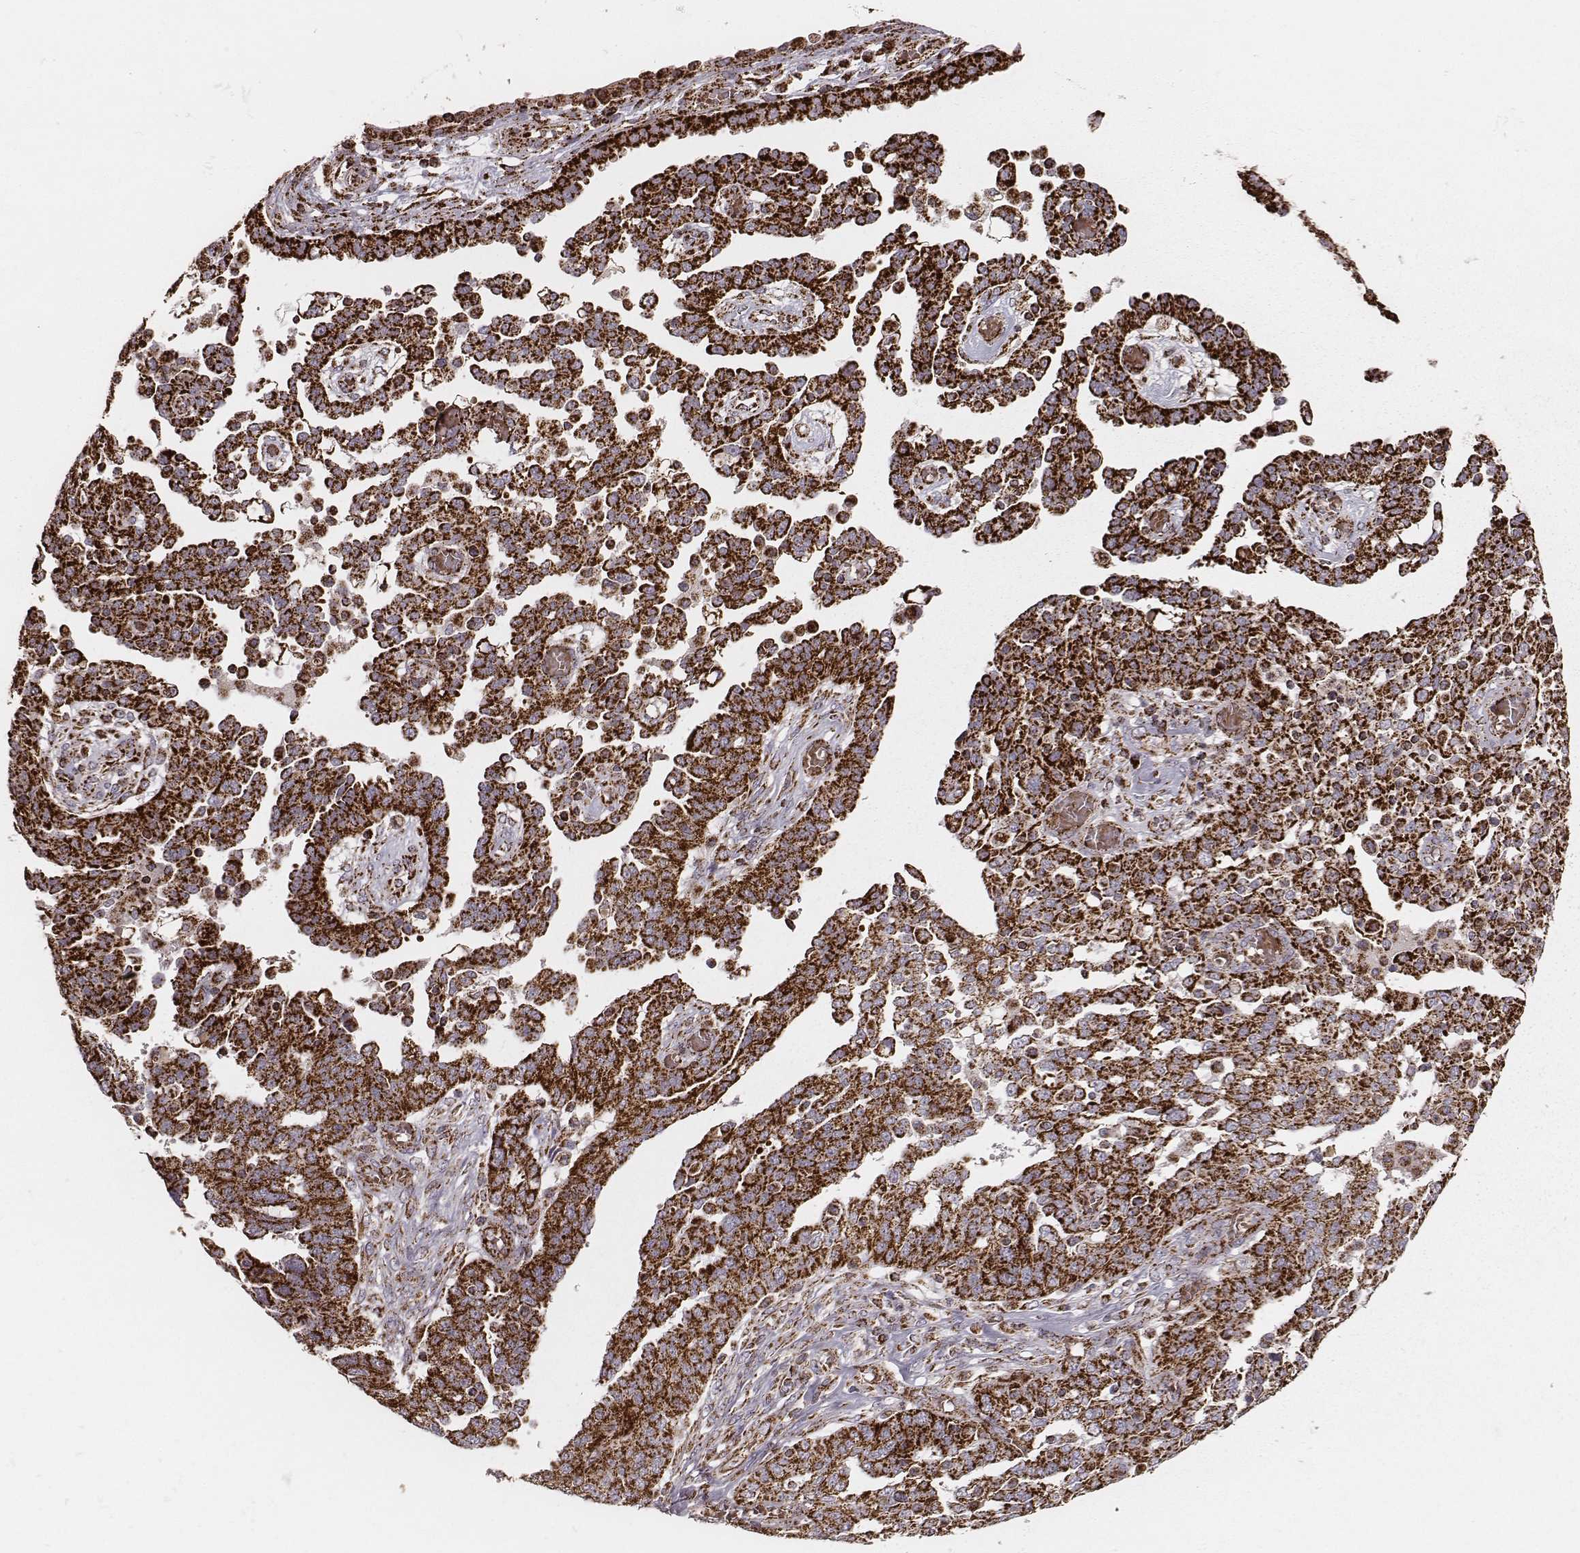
{"staining": {"intensity": "strong", "quantity": ">75%", "location": "cytoplasmic/membranous"}, "tissue": "ovarian cancer", "cell_type": "Tumor cells", "image_type": "cancer", "snomed": [{"axis": "morphology", "description": "Cystadenocarcinoma, serous, NOS"}, {"axis": "topography", "description": "Ovary"}], "caption": "Protein staining of ovarian serous cystadenocarcinoma tissue exhibits strong cytoplasmic/membranous positivity in about >75% of tumor cells.", "gene": "TUFM", "patient": {"sex": "female", "age": 67}}